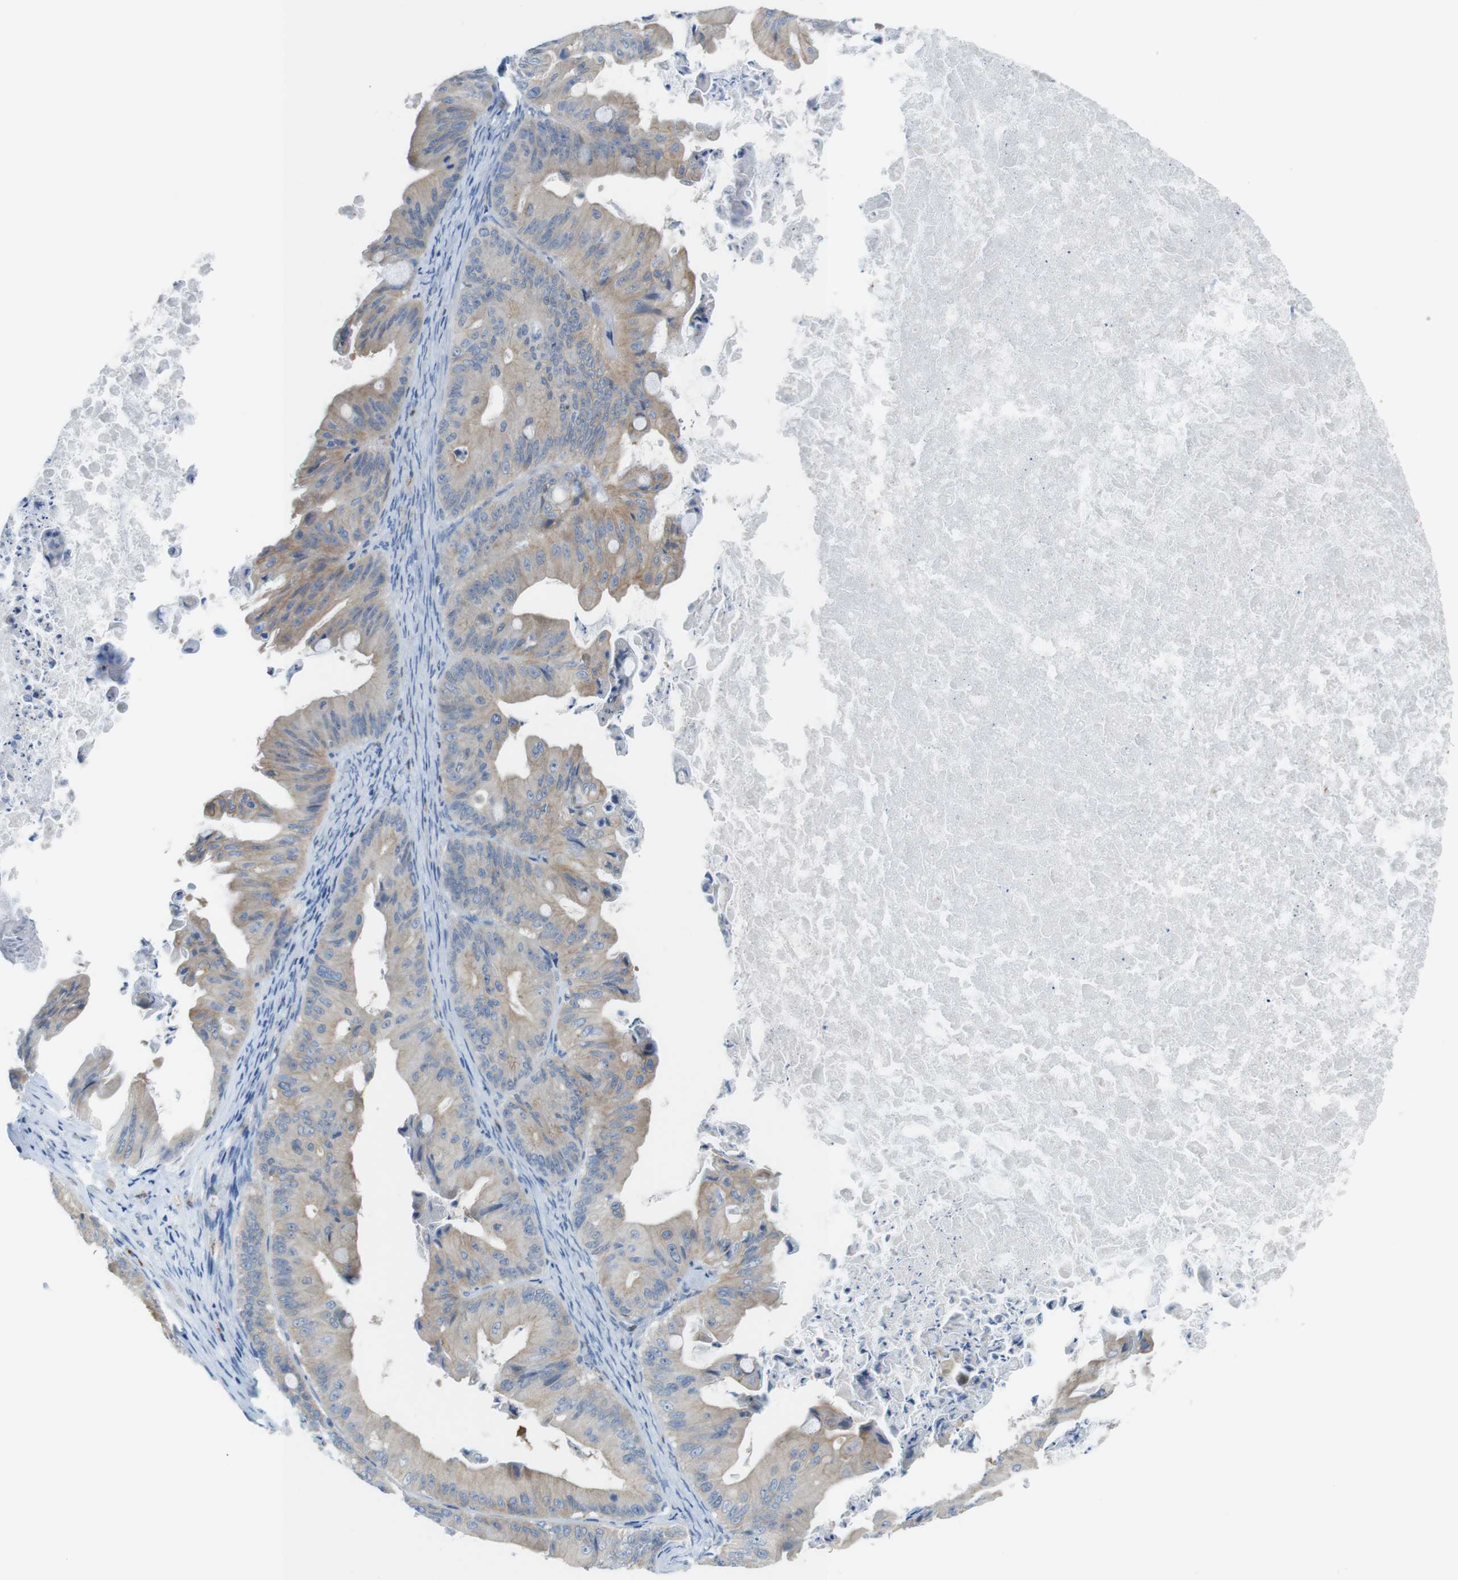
{"staining": {"intensity": "weak", "quantity": ">75%", "location": "cytoplasmic/membranous"}, "tissue": "ovarian cancer", "cell_type": "Tumor cells", "image_type": "cancer", "snomed": [{"axis": "morphology", "description": "Cystadenocarcinoma, mucinous, NOS"}, {"axis": "topography", "description": "Ovary"}], "caption": "Immunohistochemical staining of human ovarian cancer exhibits low levels of weak cytoplasmic/membranous protein staining in about >75% of tumor cells.", "gene": "CLMN", "patient": {"sex": "female", "age": 37}}